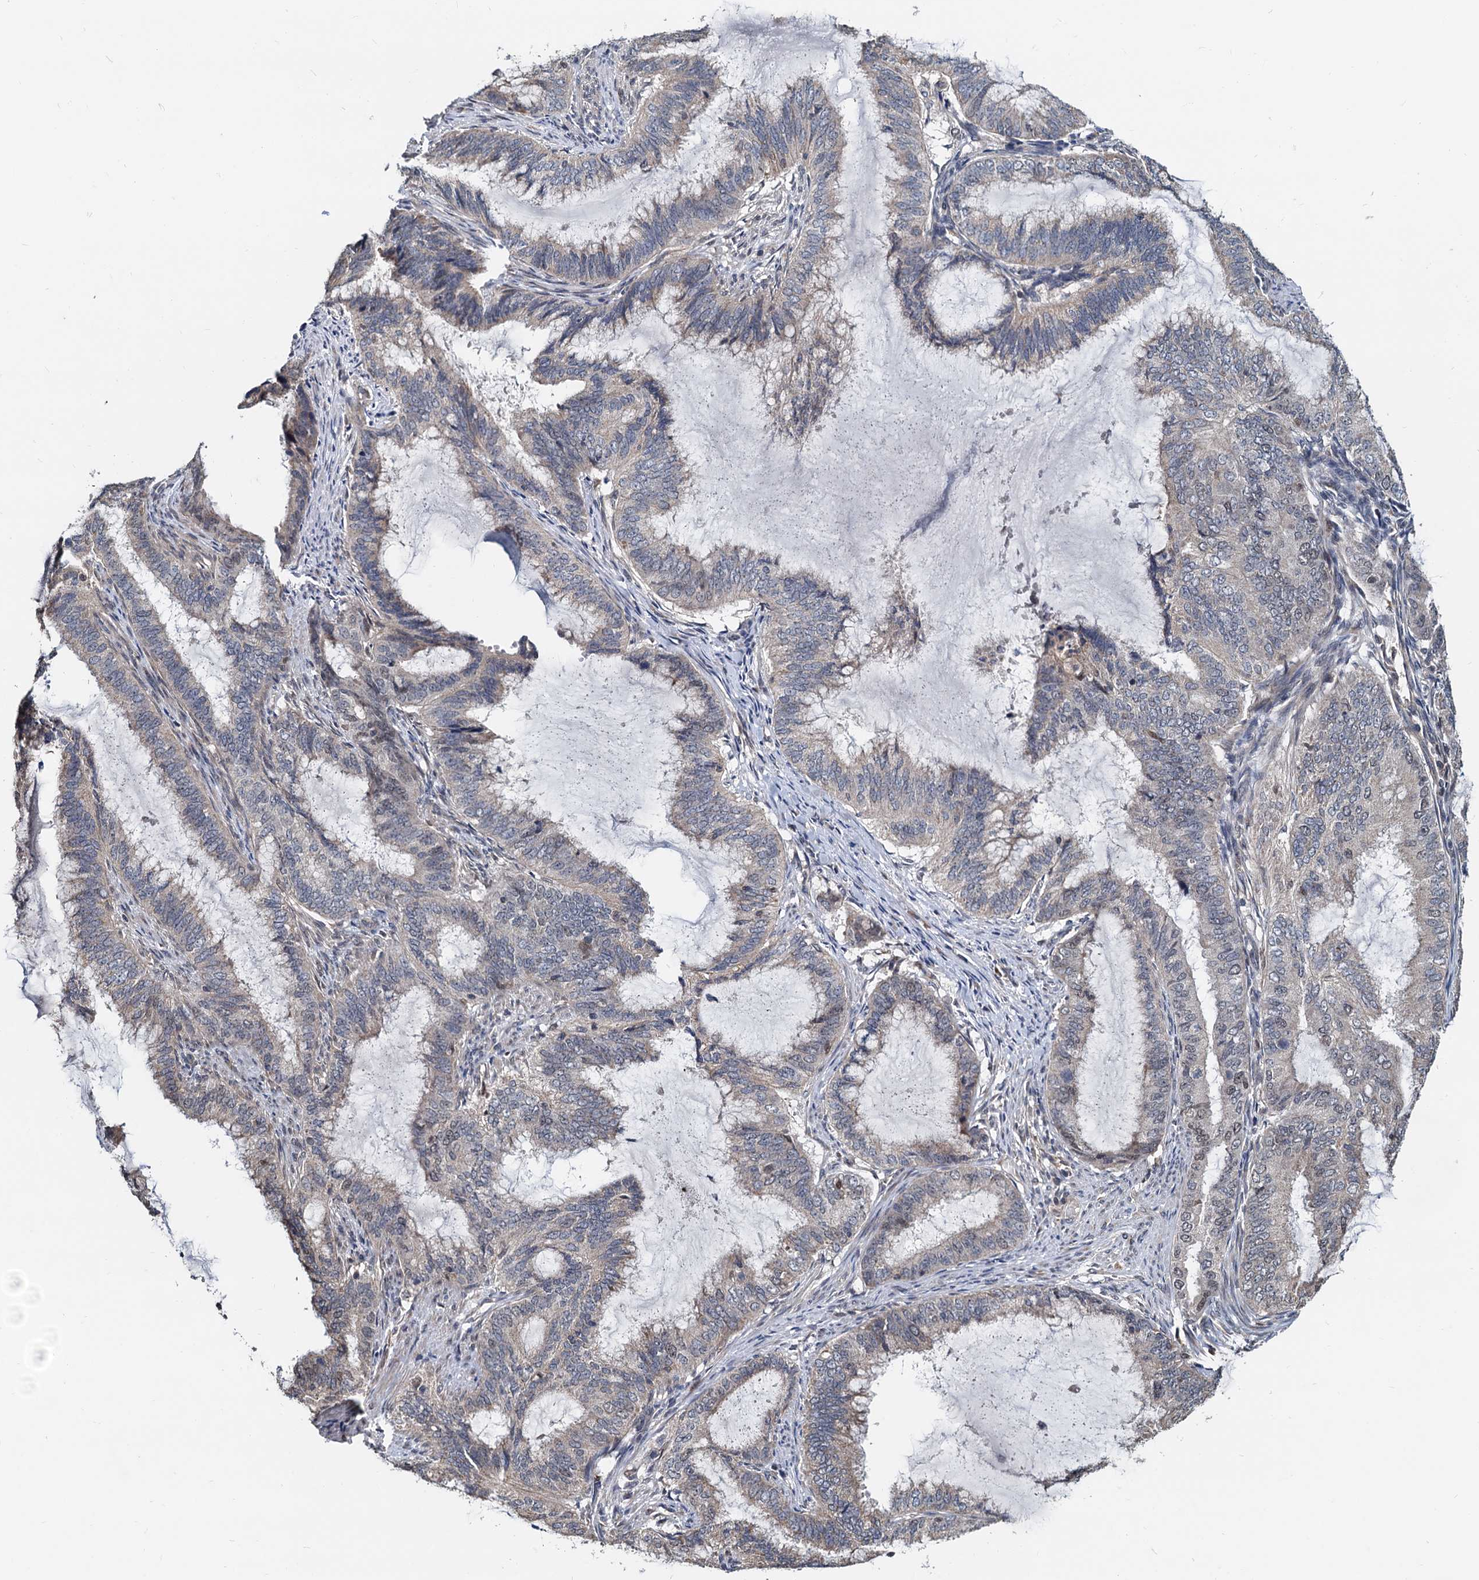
{"staining": {"intensity": "weak", "quantity": "25%-75%", "location": "cytoplasmic/membranous"}, "tissue": "endometrial cancer", "cell_type": "Tumor cells", "image_type": "cancer", "snomed": [{"axis": "morphology", "description": "Adenocarcinoma, NOS"}, {"axis": "topography", "description": "Endometrium"}], "caption": "This is an image of immunohistochemistry (IHC) staining of endometrial cancer, which shows weak expression in the cytoplasmic/membranous of tumor cells.", "gene": "MCMBP", "patient": {"sex": "female", "age": 51}}